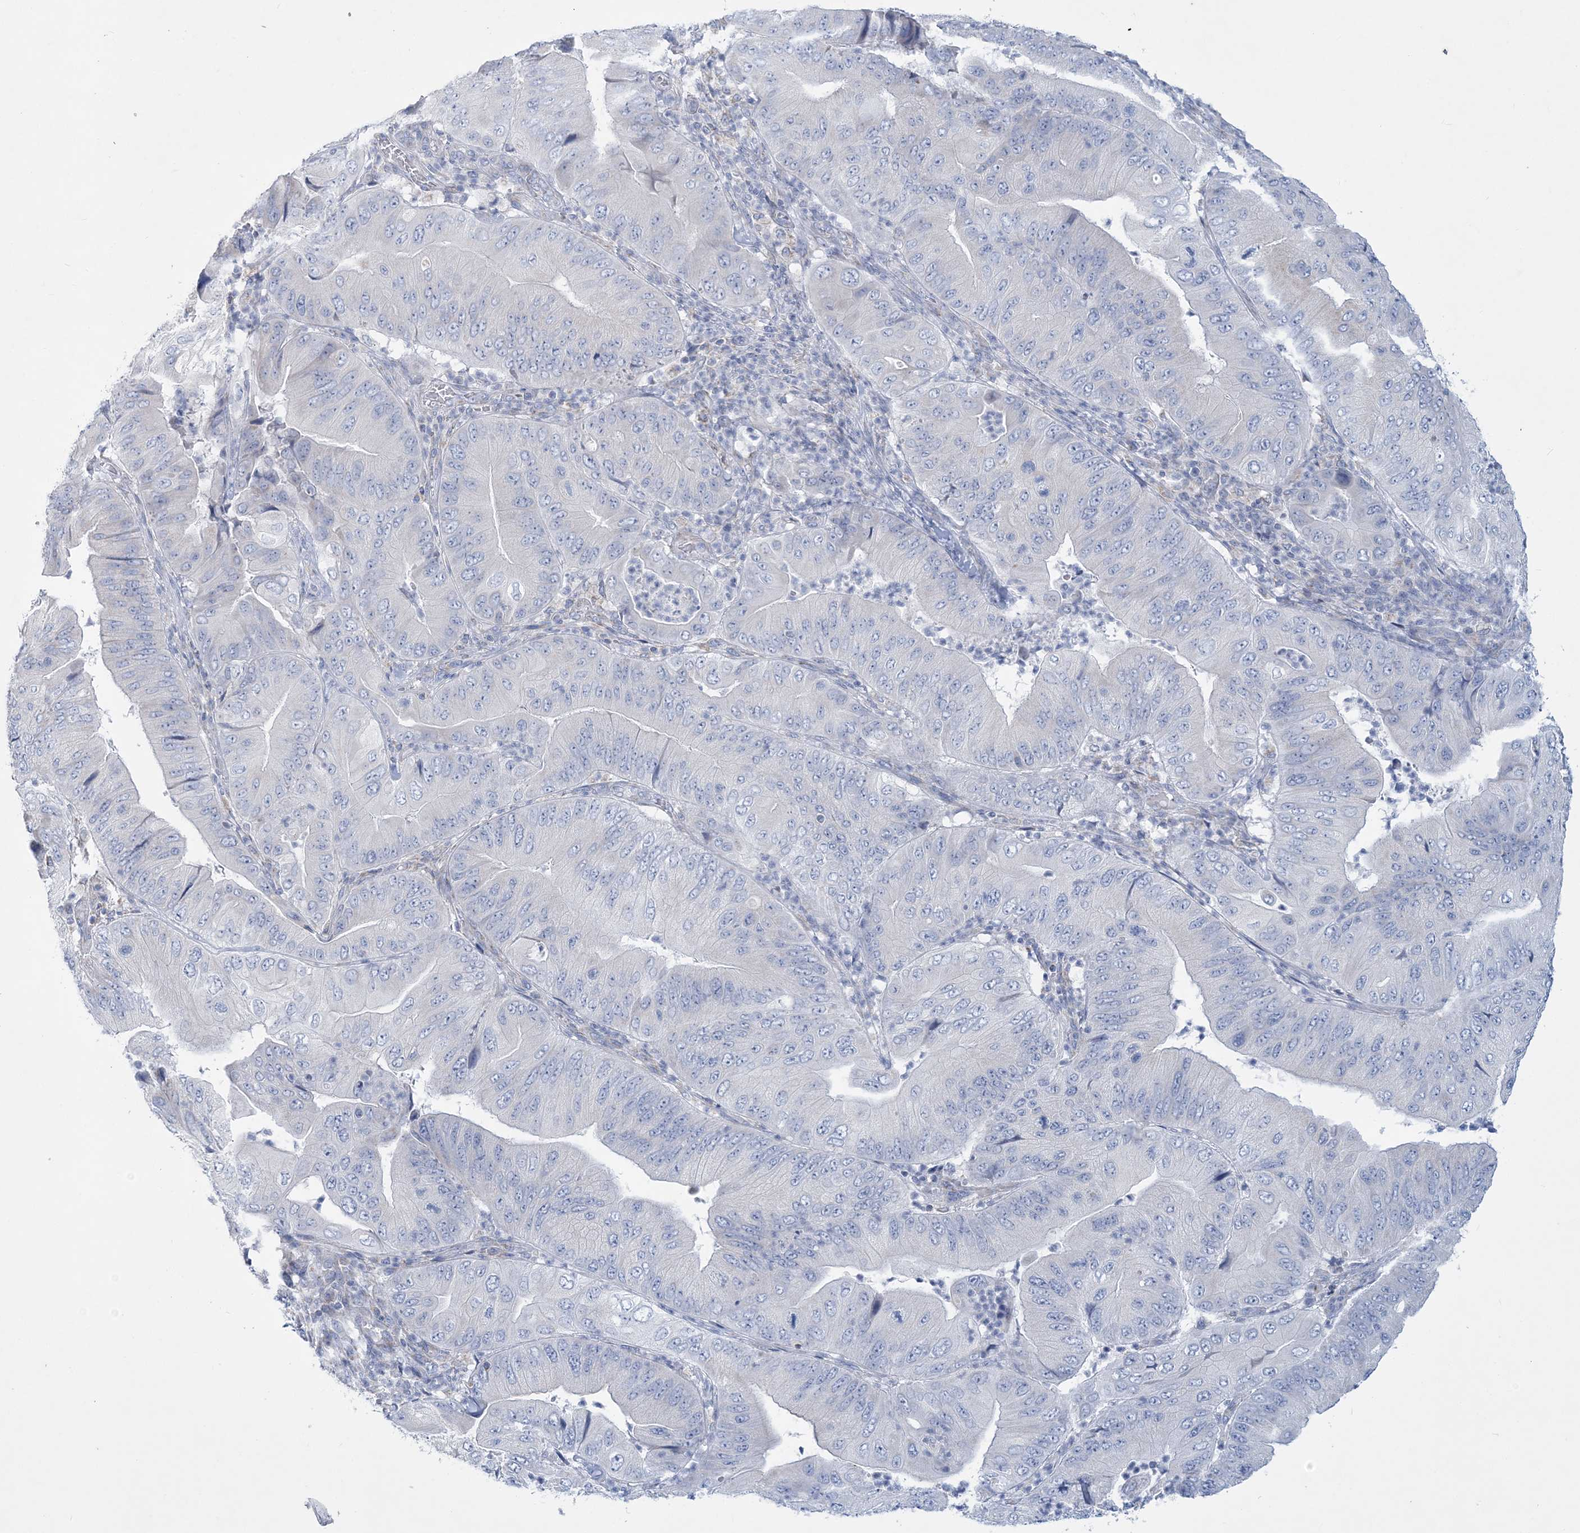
{"staining": {"intensity": "negative", "quantity": "none", "location": "none"}, "tissue": "pancreatic cancer", "cell_type": "Tumor cells", "image_type": "cancer", "snomed": [{"axis": "morphology", "description": "Adenocarcinoma, NOS"}, {"axis": "topography", "description": "Pancreas"}], "caption": "IHC histopathology image of pancreatic adenocarcinoma stained for a protein (brown), which shows no staining in tumor cells.", "gene": "TBC1D7", "patient": {"sex": "female", "age": 77}}